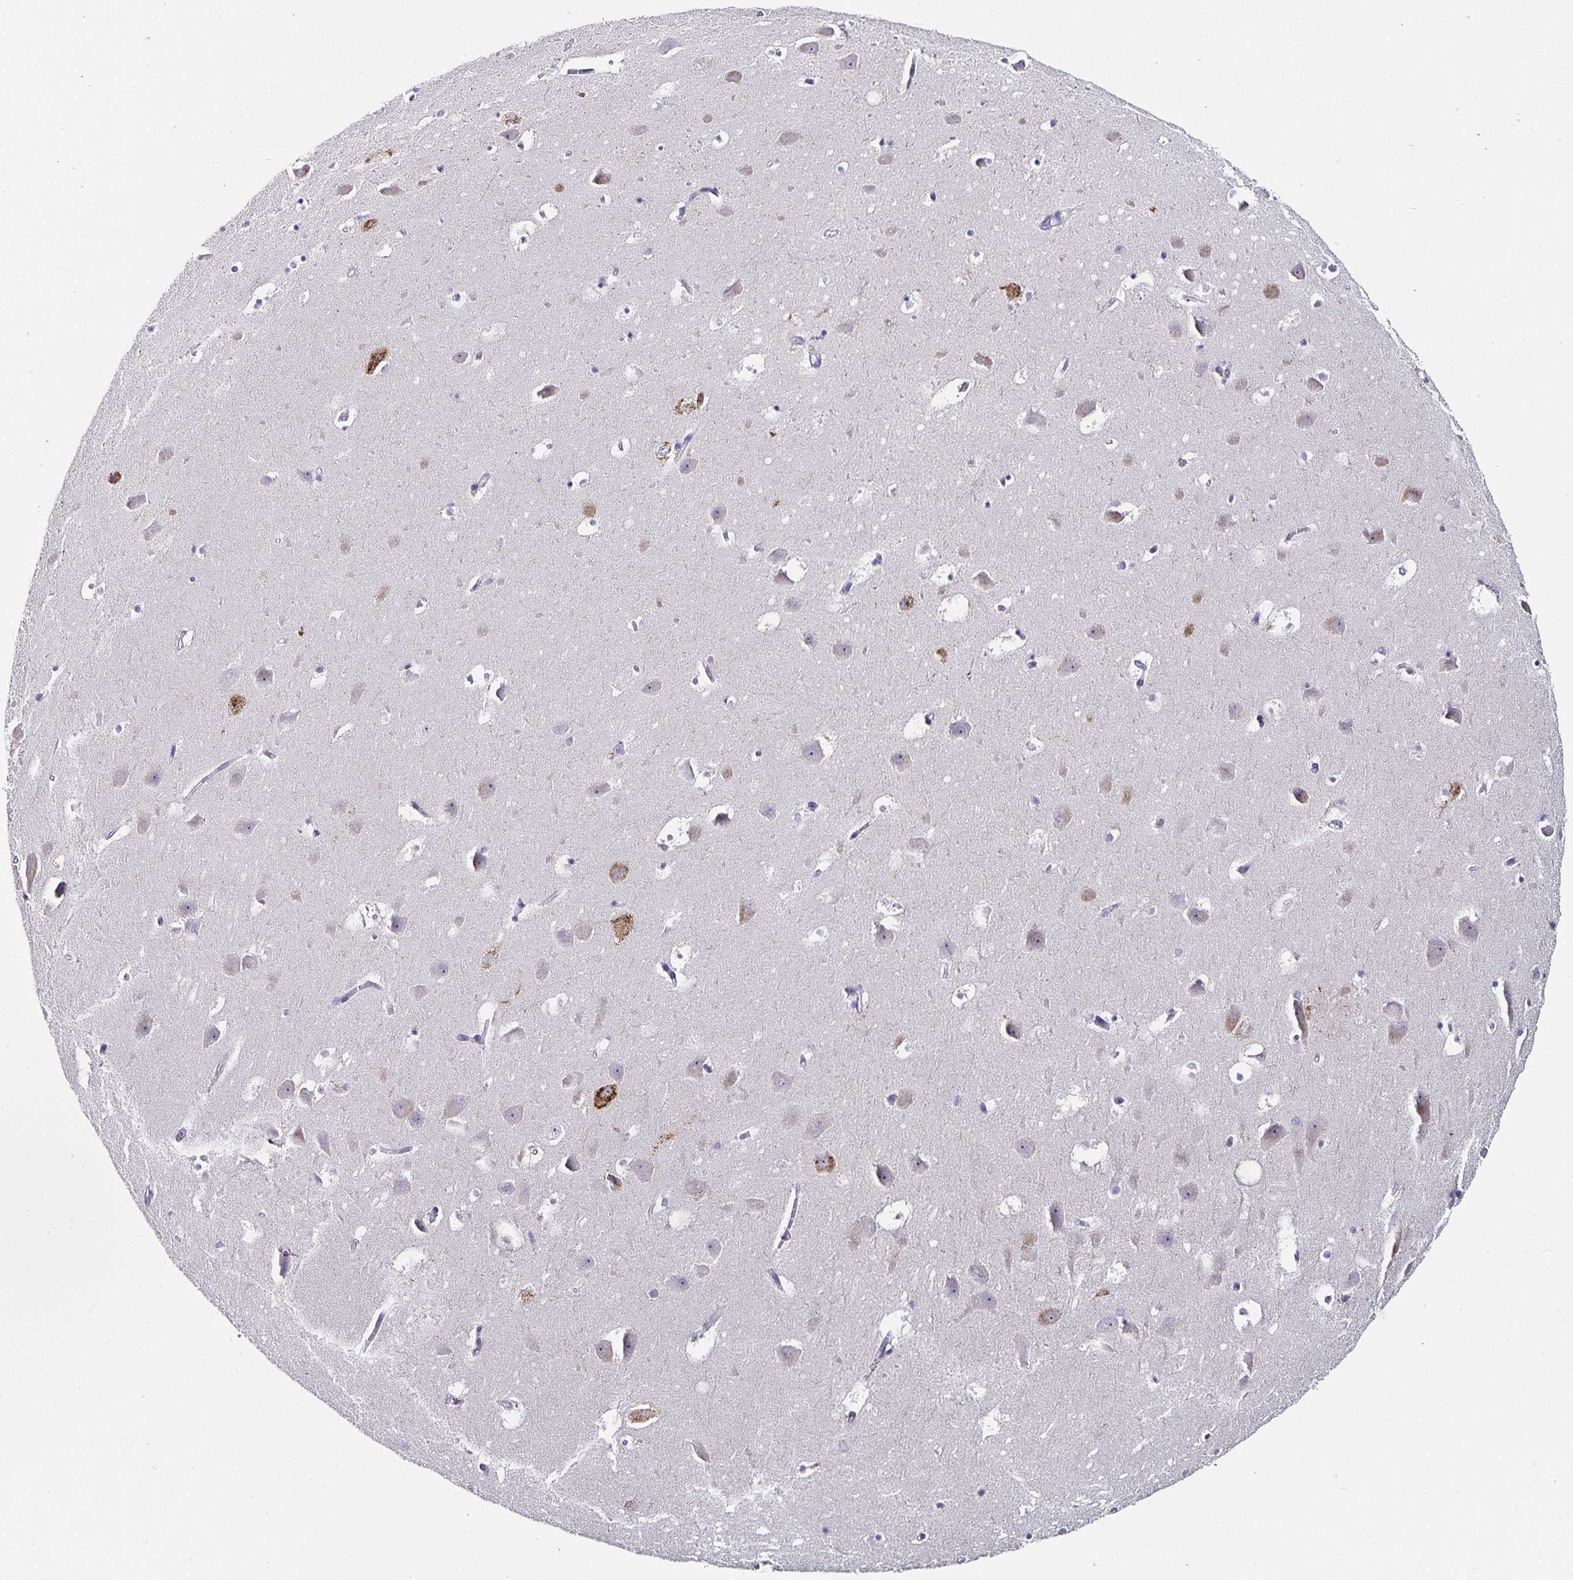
{"staining": {"intensity": "negative", "quantity": "none", "location": "none"}, "tissue": "hippocampus", "cell_type": "Glial cells", "image_type": "normal", "snomed": [{"axis": "morphology", "description": "Normal tissue, NOS"}, {"axis": "topography", "description": "Hippocampus"}], "caption": "There is no significant positivity in glial cells of hippocampus. (DAB immunohistochemistry visualized using brightfield microscopy, high magnification).", "gene": "CHGA", "patient": {"sex": "male", "age": 58}}